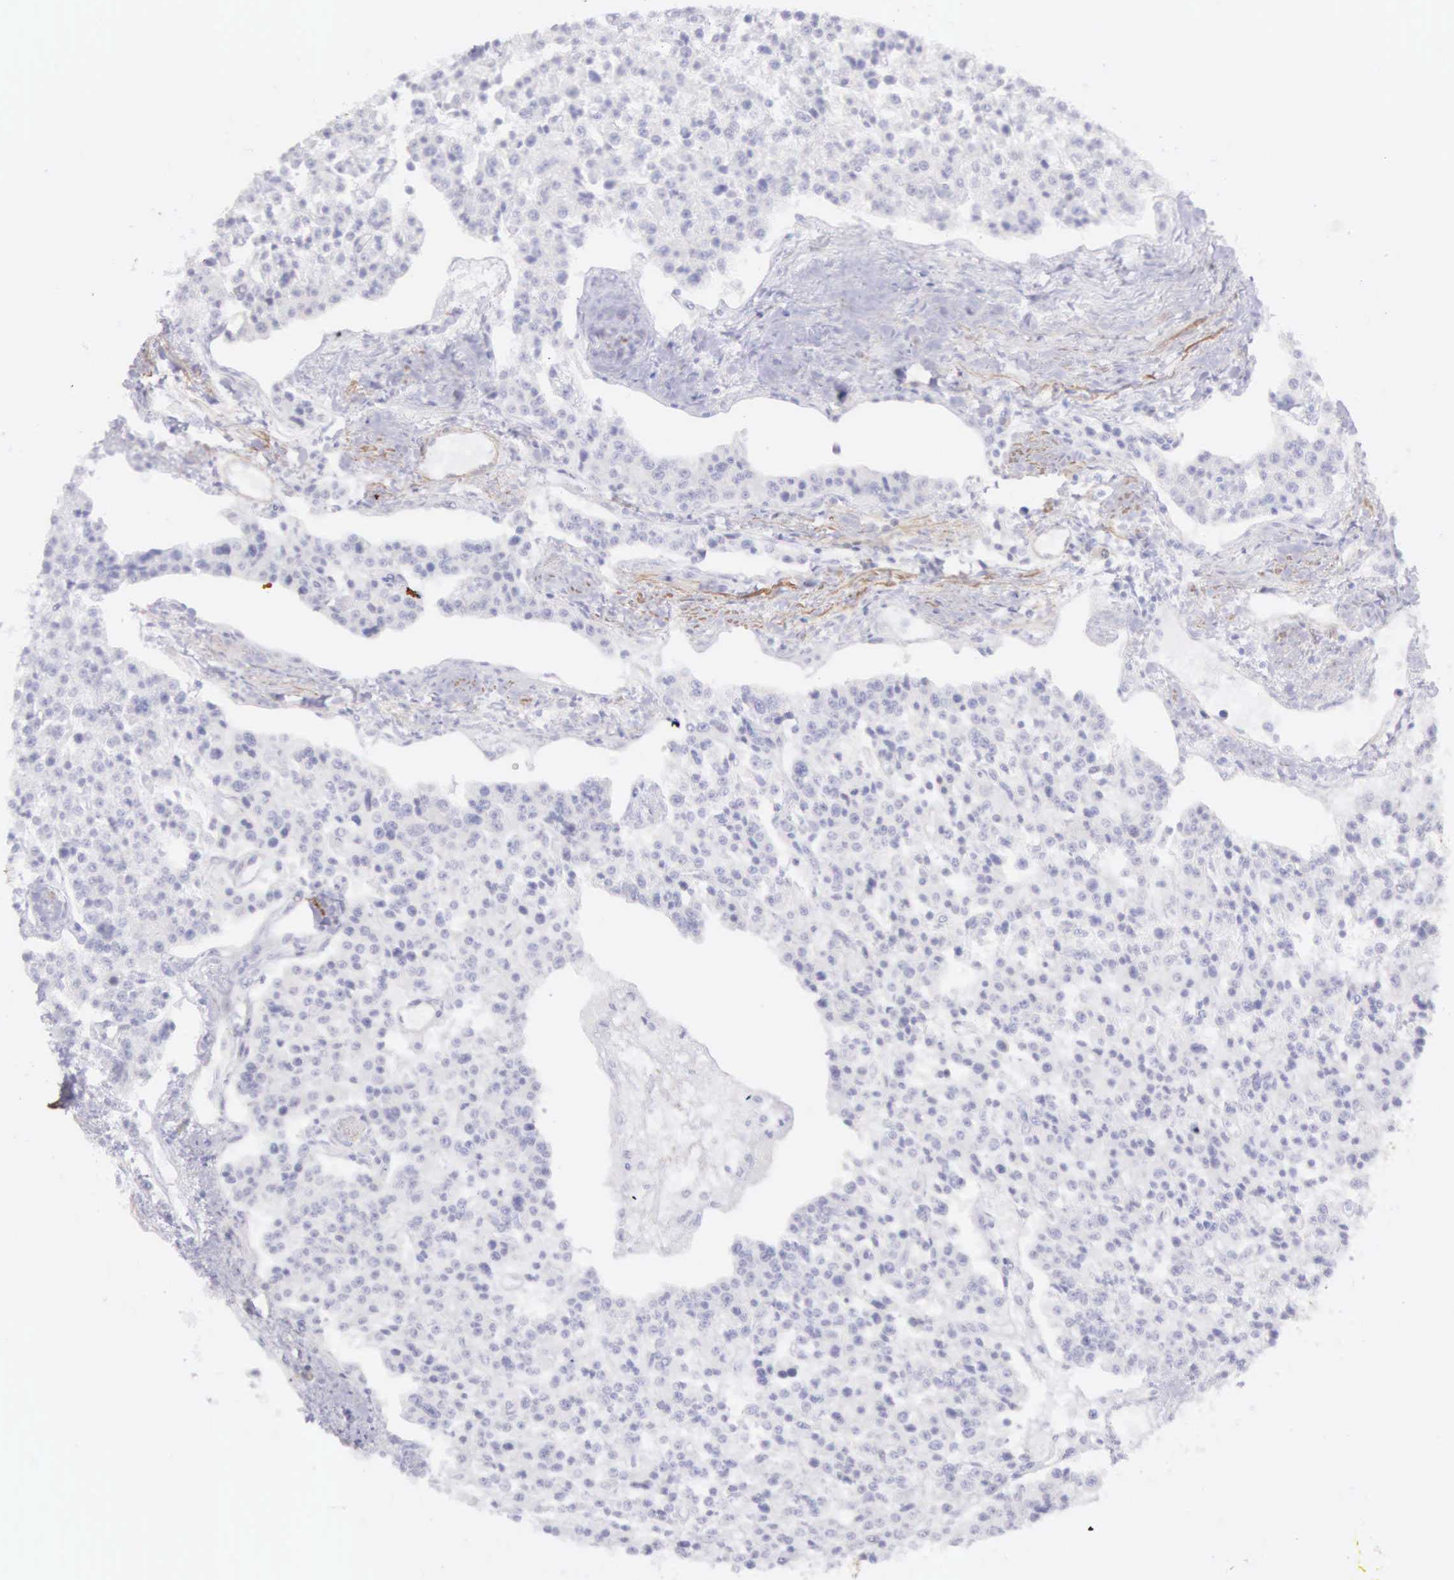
{"staining": {"intensity": "weak", "quantity": "<25%", "location": "cytoplasmic/membranous"}, "tissue": "carcinoid", "cell_type": "Tumor cells", "image_type": "cancer", "snomed": [{"axis": "morphology", "description": "Carcinoid, malignant, NOS"}, {"axis": "topography", "description": "Stomach"}], "caption": "Immunohistochemistry of human carcinoid shows no staining in tumor cells.", "gene": "ARFGAP3", "patient": {"sex": "female", "age": 76}}